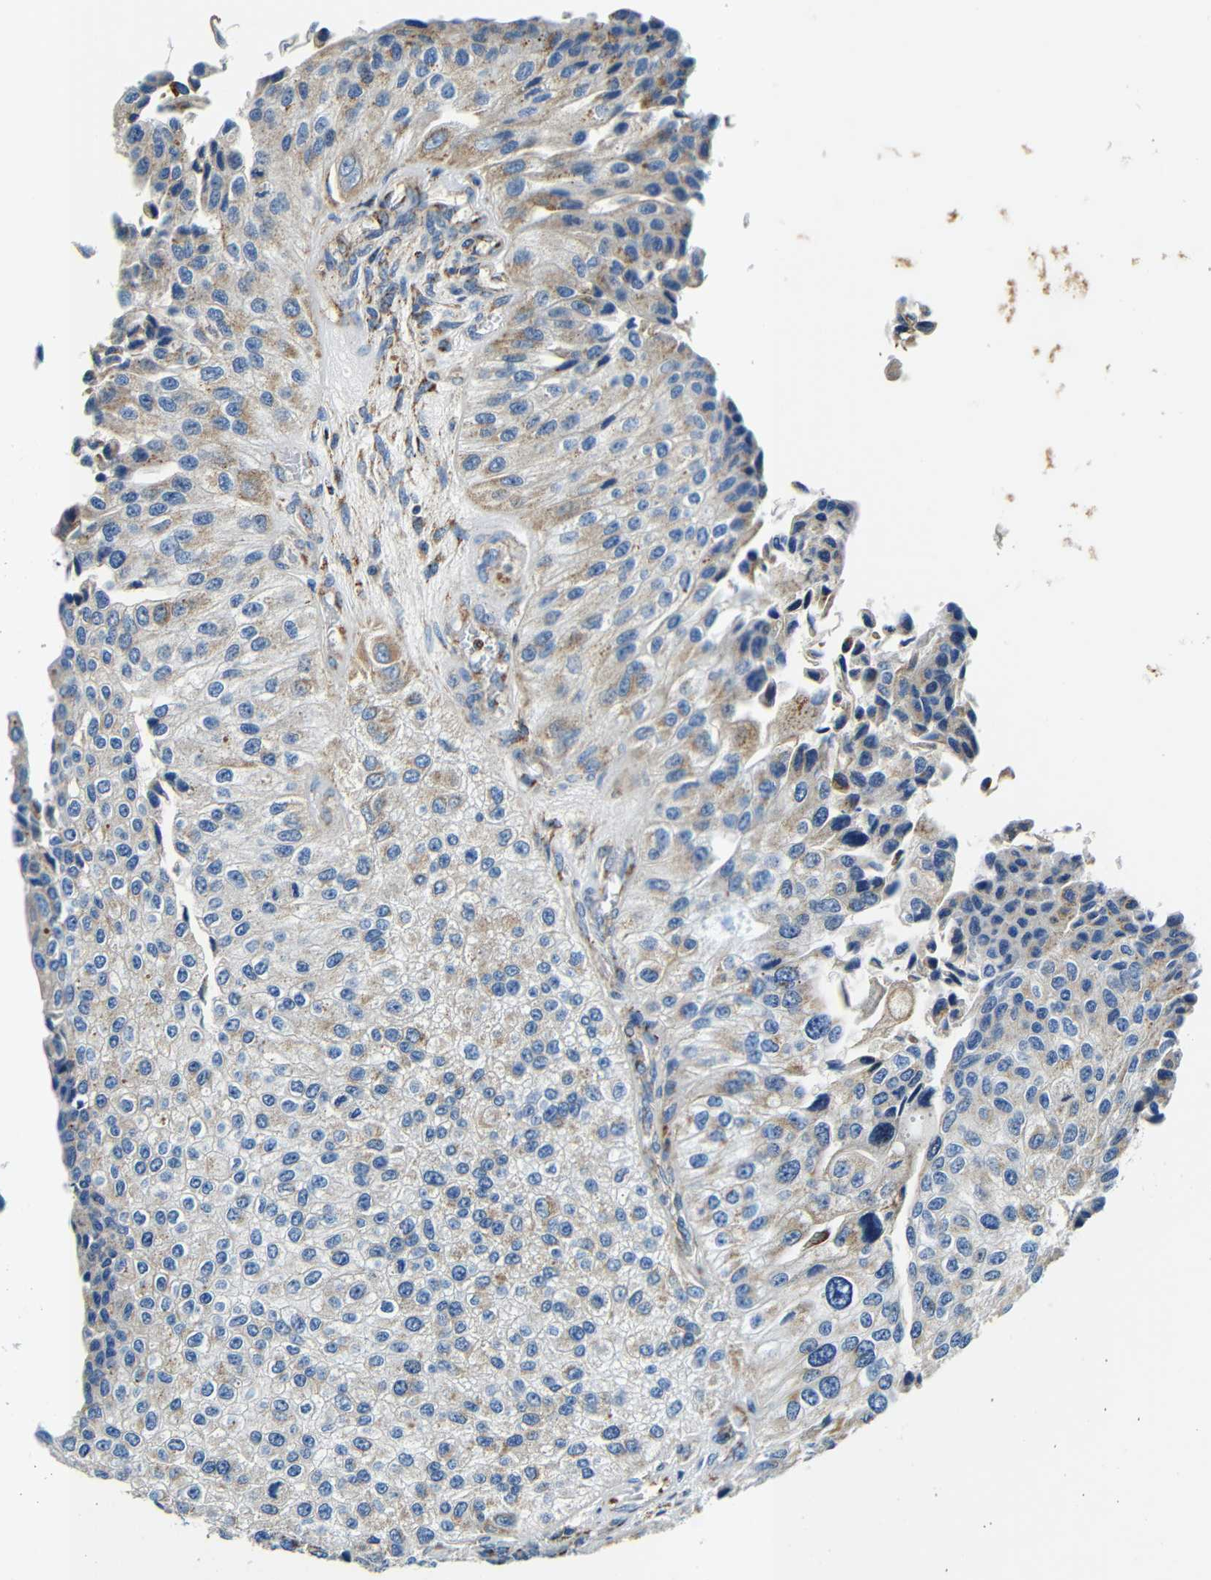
{"staining": {"intensity": "moderate", "quantity": "<25%", "location": "cytoplasmic/membranous"}, "tissue": "urothelial cancer", "cell_type": "Tumor cells", "image_type": "cancer", "snomed": [{"axis": "morphology", "description": "Urothelial carcinoma, High grade"}, {"axis": "topography", "description": "Kidney"}, {"axis": "topography", "description": "Urinary bladder"}], "caption": "Immunohistochemical staining of urothelial cancer shows low levels of moderate cytoplasmic/membranous positivity in about <25% of tumor cells. The staining is performed using DAB (3,3'-diaminobenzidine) brown chromogen to label protein expression. The nuclei are counter-stained blue using hematoxylin.", "gene": "GALNT18", "patient": {"sex": "male", "age": 77}}